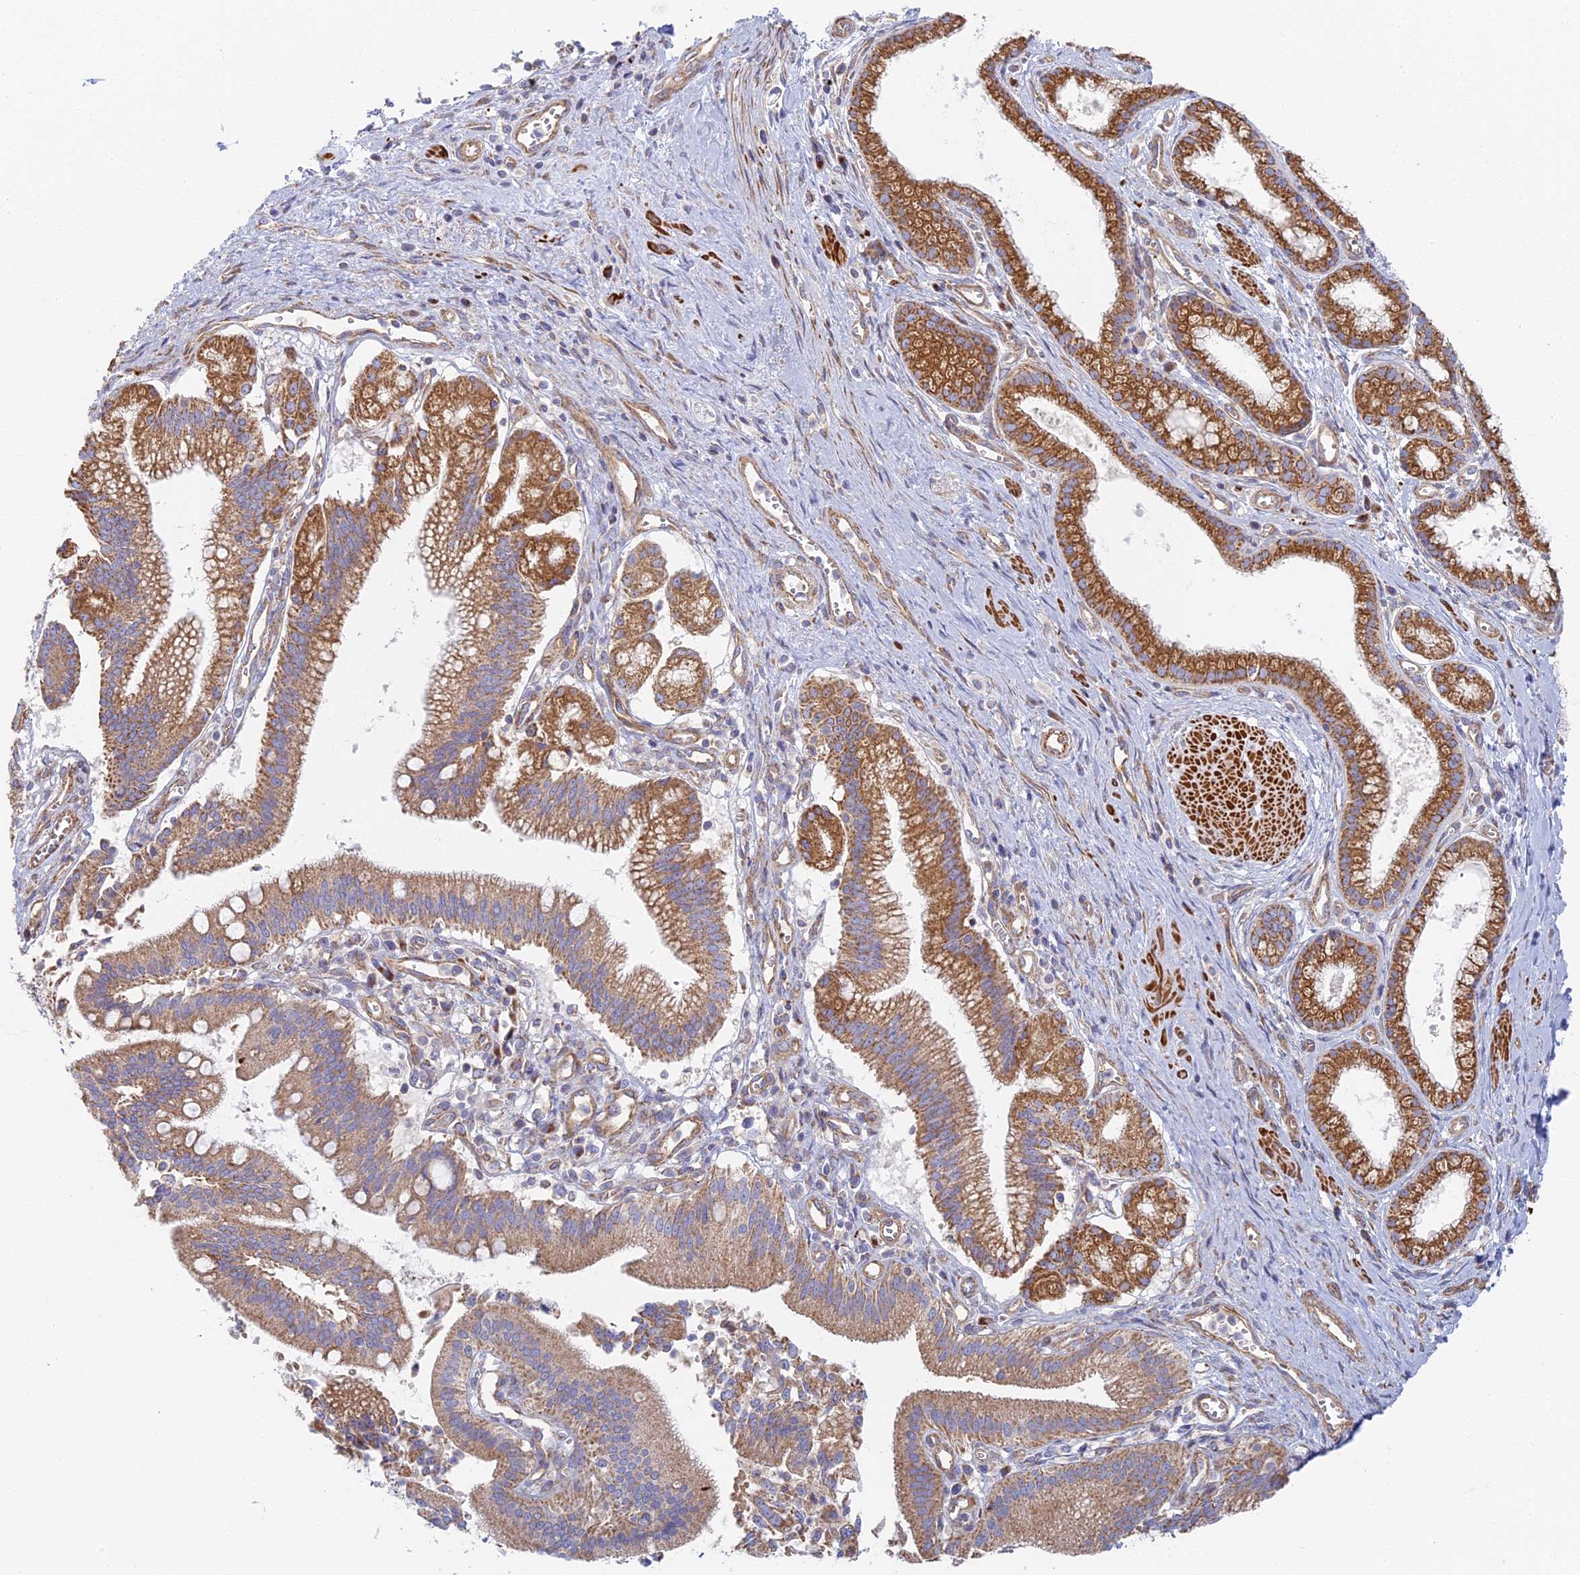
{"staining": {"intensity": "moderate", "quantity": "25%-75%", "location": "cytoplasmic/membranous"}, "tissue": "pancreatic cancer", "cell_type": "Tumor cells", "image_type": "cancer", "snomed": [{"axis": "morphology", "description": "Adenocarcinoma, NOS"}, {"axis": "topography", "description": "Pancreas"}], "caption": "A photomicrograph of human pancreatic adenocarcinoma stained for a protein demonstrates moderate cytoplasmic/membranous brown staining in tumor cells. Nuclei are stained in blue.", "gene": "DDA1", "patient": {"sex": "male", "age": 78}}